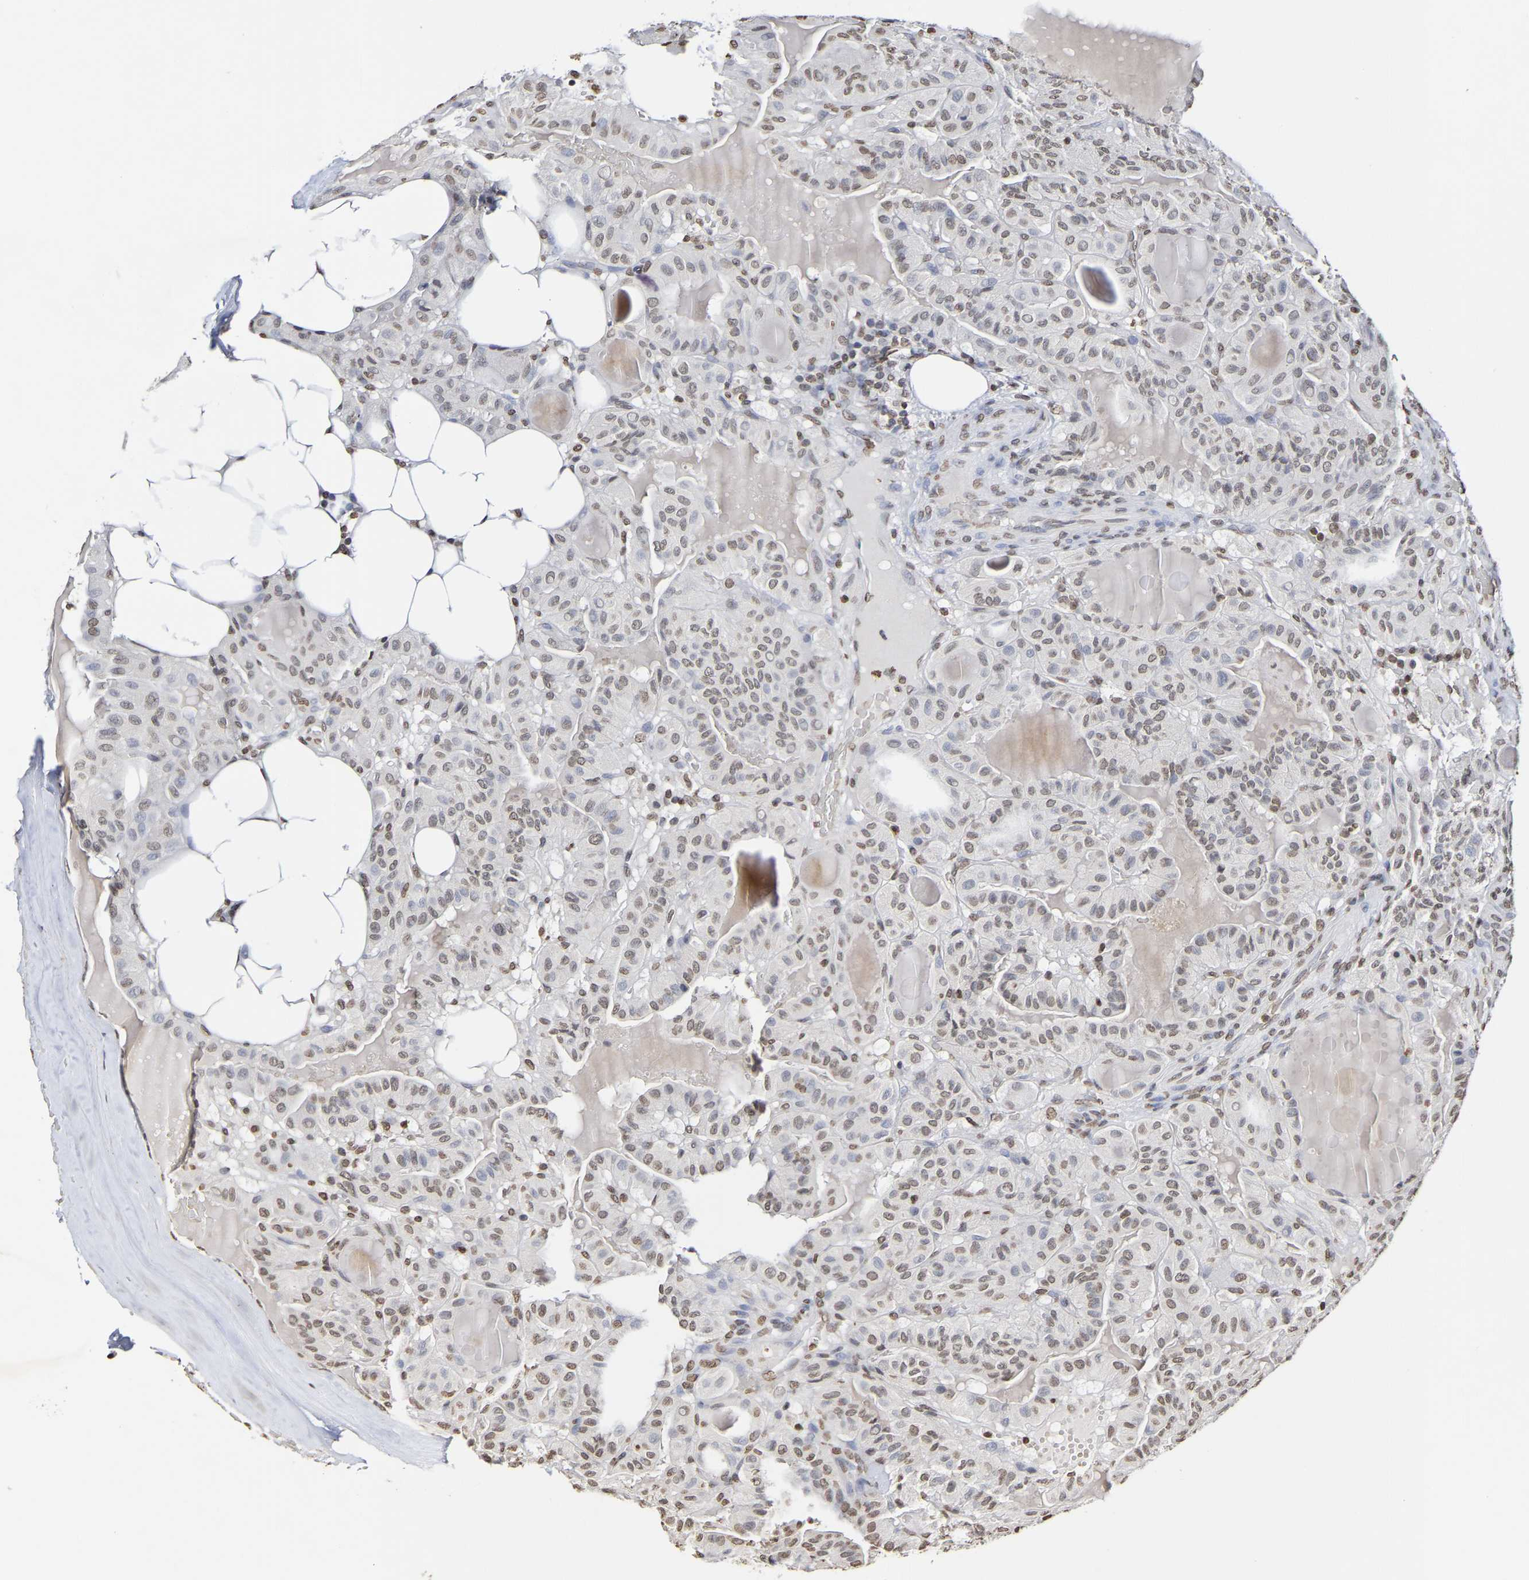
{"staining": {"intensity": "weak", "quantity": ">75%", "location": "nuclear"}, "tissue": "thyroid cancer", "cell_type": "Tumor cells", "image_type": "cancer", "snomed": [{"axis": "morphology", "description": "Papillary adenocarcinoma, NOS"}, {"axis": "topography", "description": "Thyroid gland"}], "caption": "There is low levels of weak nuclear expression in tumor cells of thyroid papillary adenocarcinoma, as demonstrated by immunohistochemical staining (brown color).", "gene": "ATF4", "patient": {"sex": "male", "age": 77}}